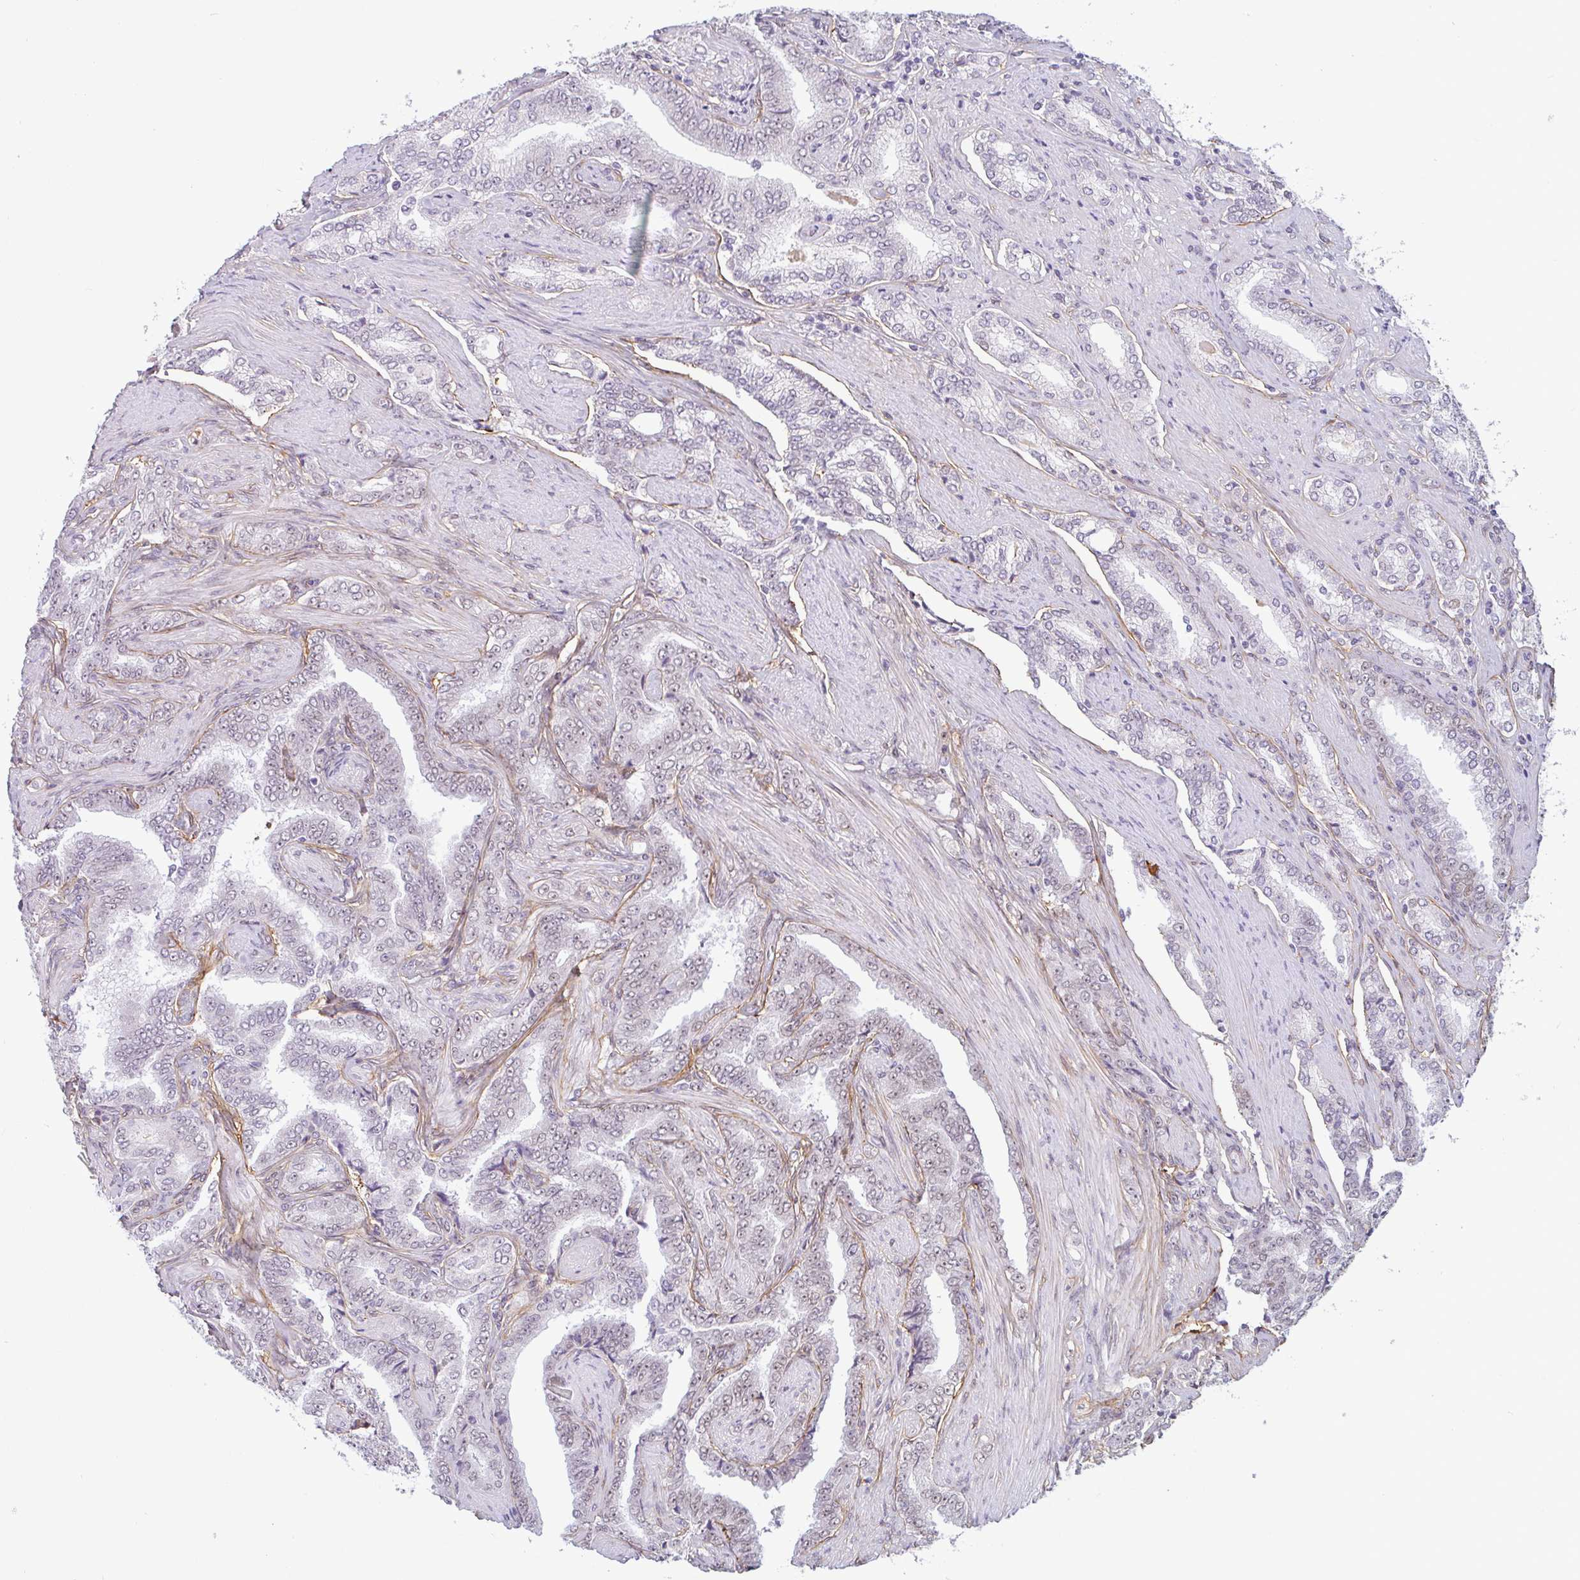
{"staining": {"intensity": "negative", "quantity": "none", "location": "none"}, "tissue": "prostate cancer", "cell_type": "Tumor cells", "image_type": "cancer", "snomed": [{"axis": "morphology", "description": "Adenocarcinoma, High grade"}, {"axis": "topography", "description": "Prostate"}], "caption": "An IHC image of adenocarcinoma (high-grade) (prostate) is shown. There is no staining in tumor cells of adenocarcinoma (high-grade) (prostate).", "gene": "TMEM119", "patient": {"sex": "male", "age": 72}}